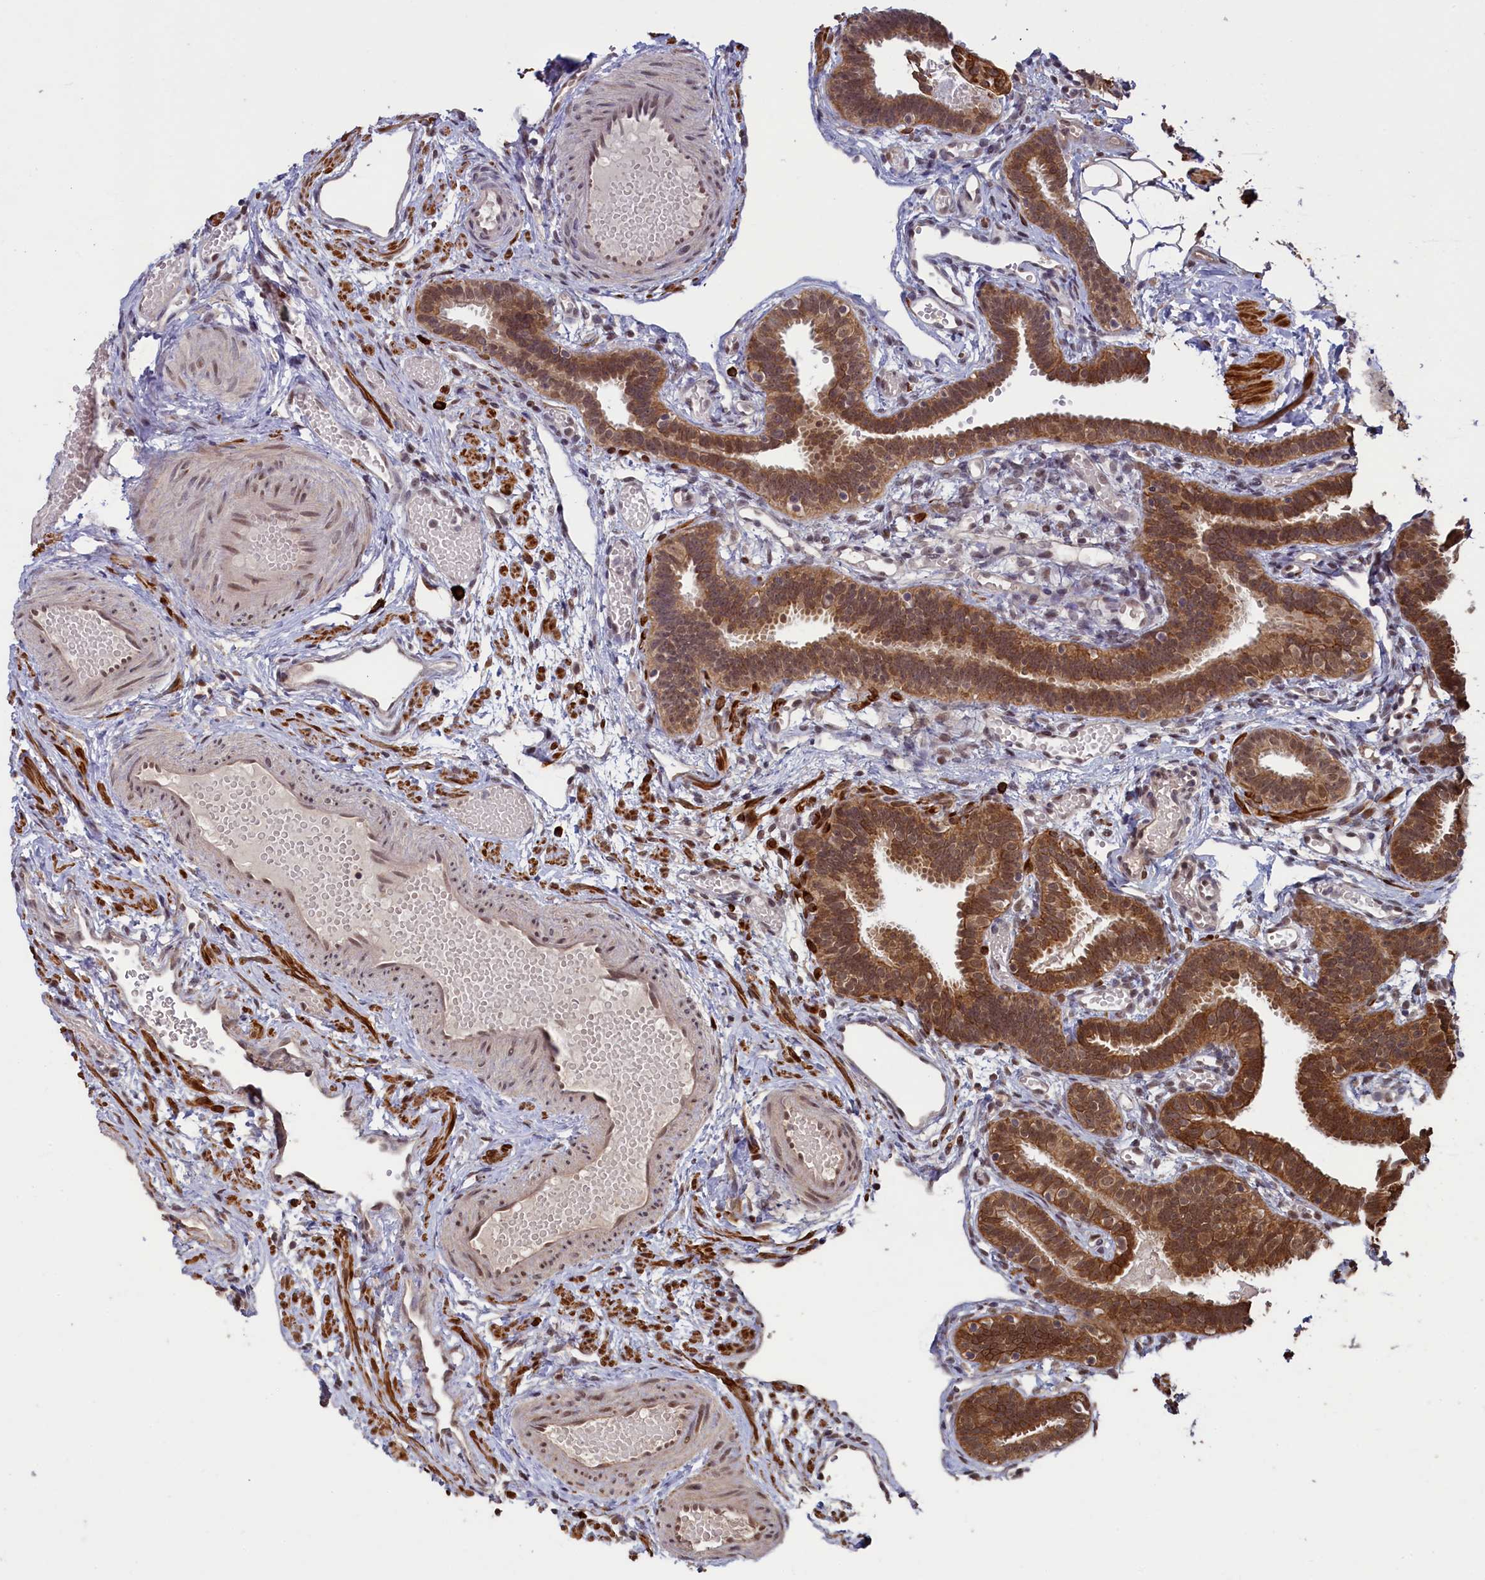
{"staining": {"intensity": "strong", "quantity": ">75%", "location": "cytoplasmic/membranous,nuclear"}, "tissue": "fallopian tube", "cell_type": "Glandular cells", "image_type": "normal", "snomed": [{"axis": "morphology", "description": "Normal tissue, NOS"}, {"axis": "topography", "description": "Fallopian tube"}], "caption": "Approximately >75% of glandular cells in unremarkable fallopian tube reveal strong cytoplasmic/membranous,nuclear protein positivity as visualized by brown immunohistochemical staining.", "gene": "NAE1", "patient": {"sex": "female", "age": 37}}